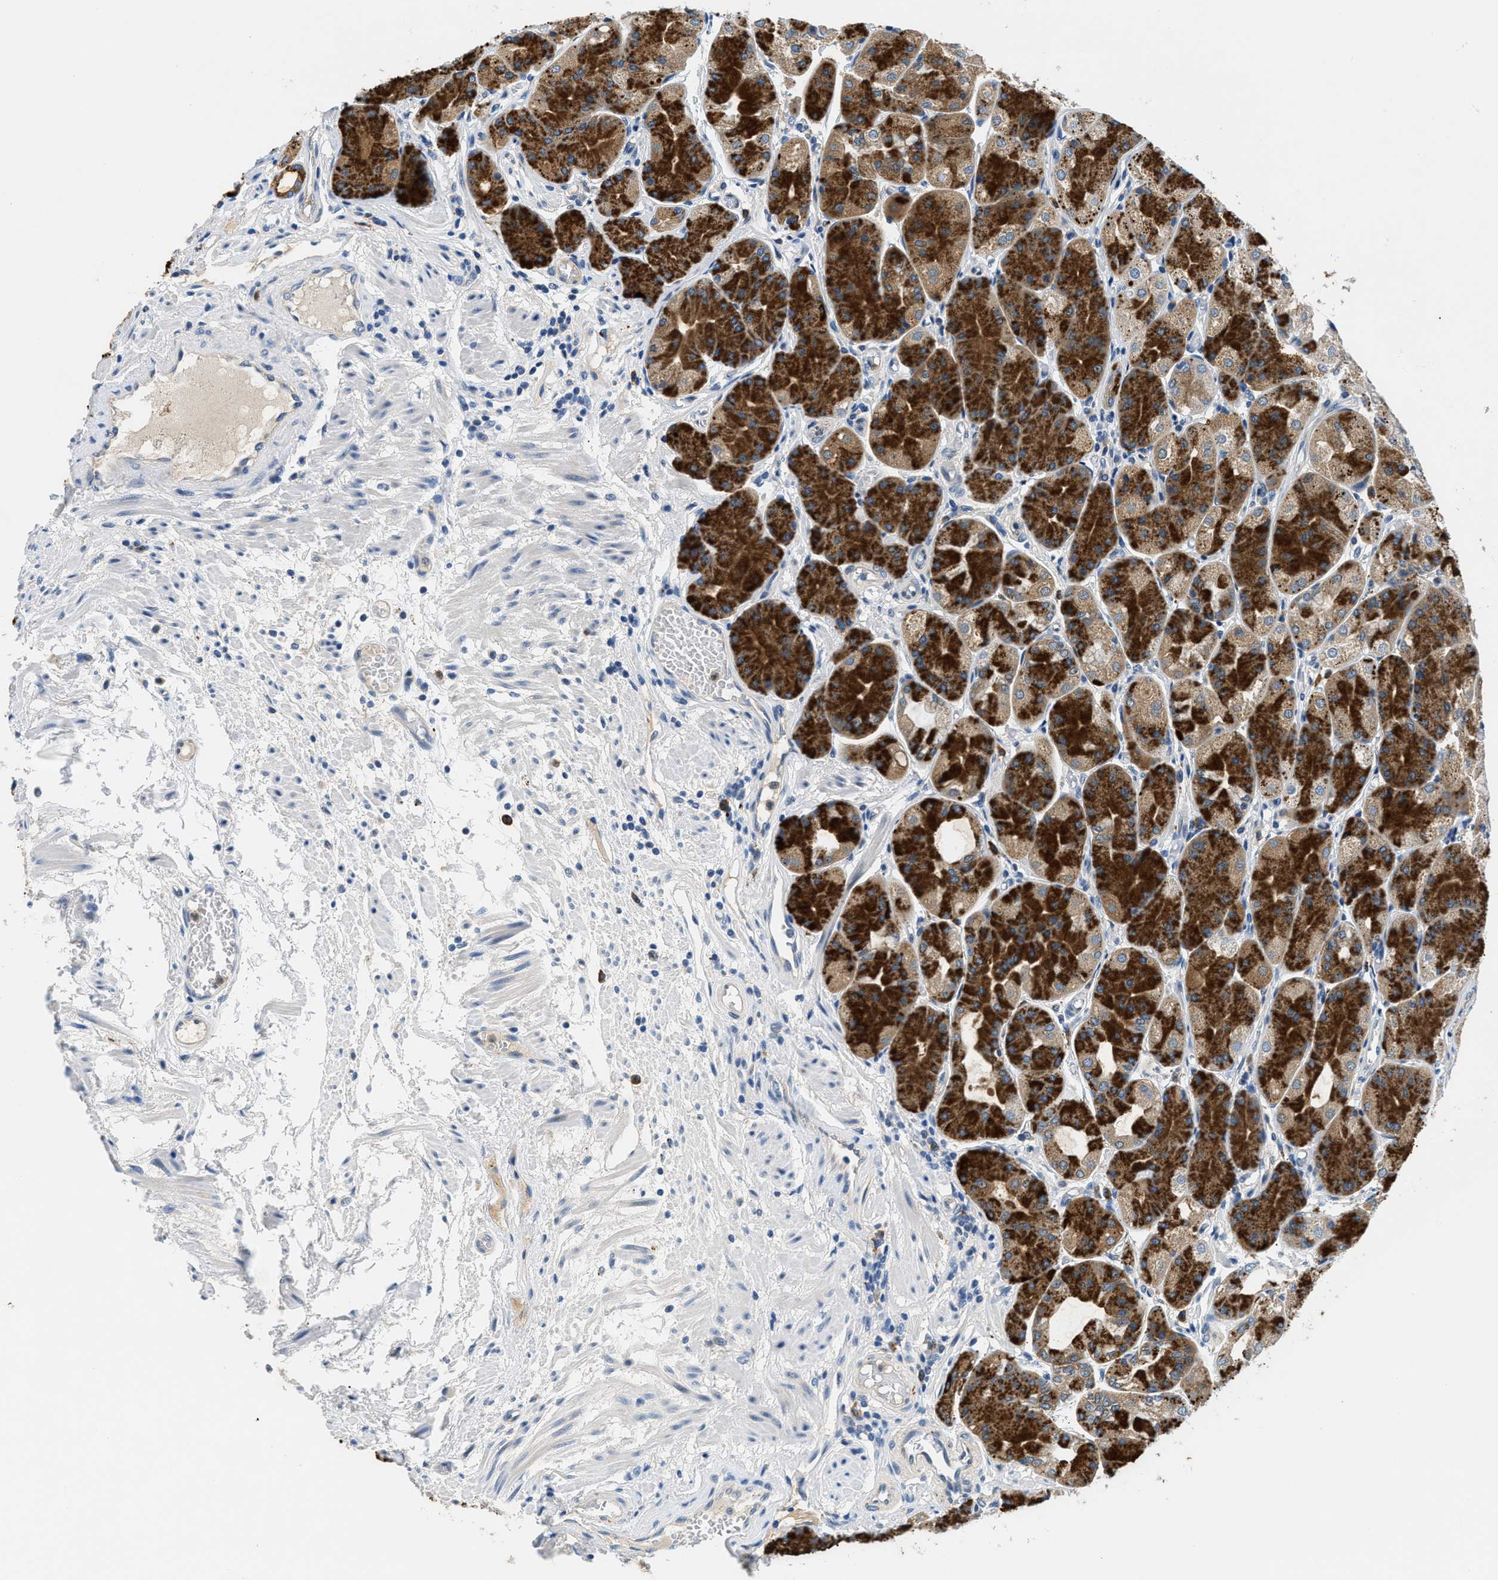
{"staining": {"intensity": "strong", "quantity": "25%-75%", "location": "cytoplasmic/membranous"}, "tissue": "stomach", "cell_type": "Glandular cells", "image_type": "normal", "snomed": [{"axis": "morphology", "description": "Normal tissue, NOS"}, {"axis": "topography", "description": "Stomach, upper"}], "caption": "This micrograph displays immunohistochemistry staining of normal human stomach, with high strong cytoplasmic/membranous expression in approximately 25%-75% of glandular cells.", "gene": "ADGRE3", "patient": {"sex": "male", "age": 72}}